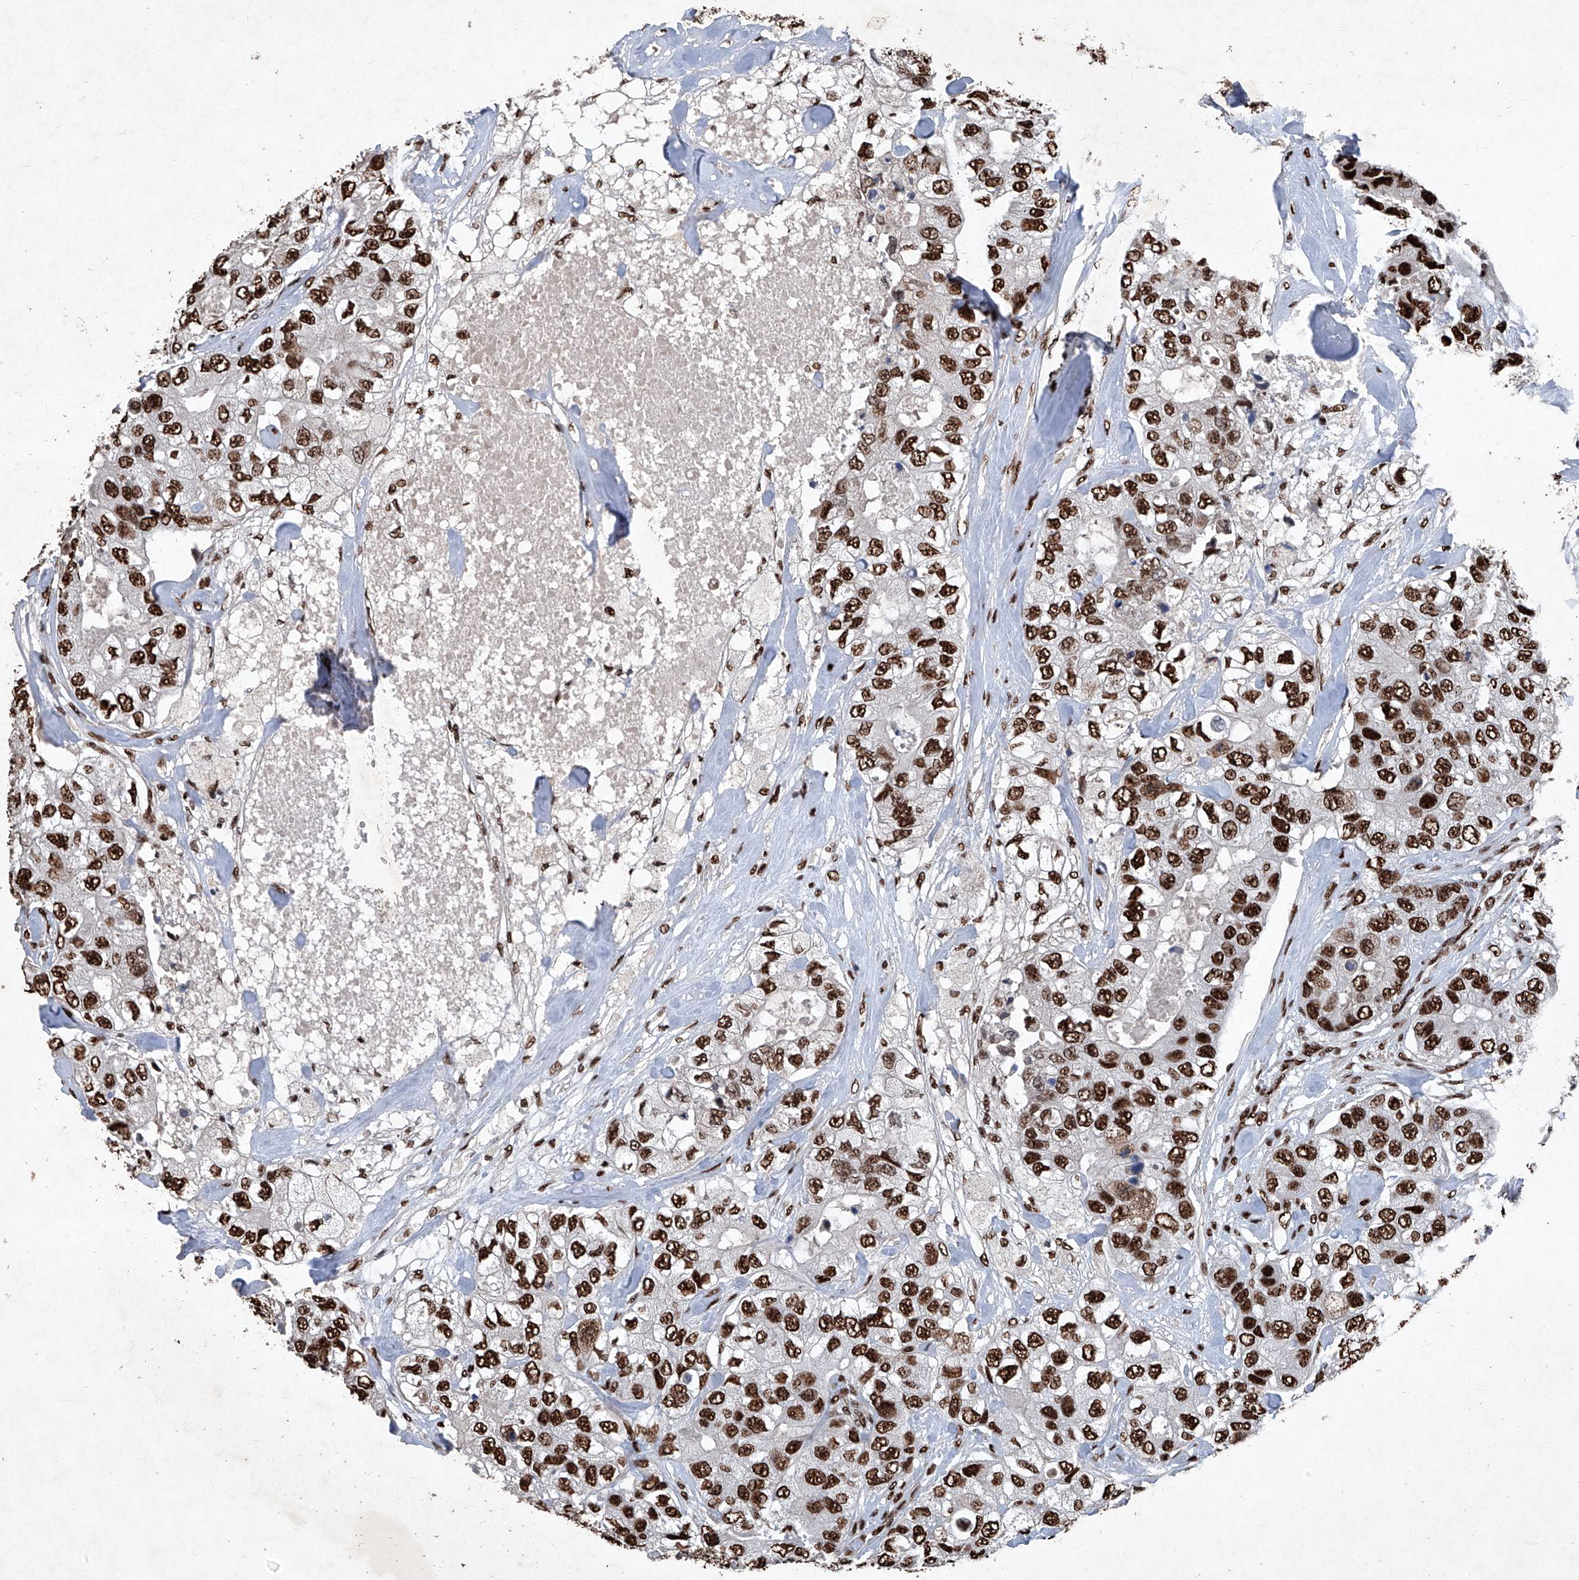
{"staining": {"intensity": "strong", "quantity": ">75%", "location": "nuclear"}, "tissue": "breast cancer", "cell_type": "Tumor cells", "image_type": "cancer", "snomed": [{"axis": "morphology", "description": "Duct carcinoma"}, {"axis": "topography", "description": "Breast"}], "caption": "Breast cancer stained with immunohistochemistry (IHC) displays strong nuclear positivity in about >75% of tumor cells.", "gene": "DDX39B", "patient": {"sex": "female", "age": 62}}